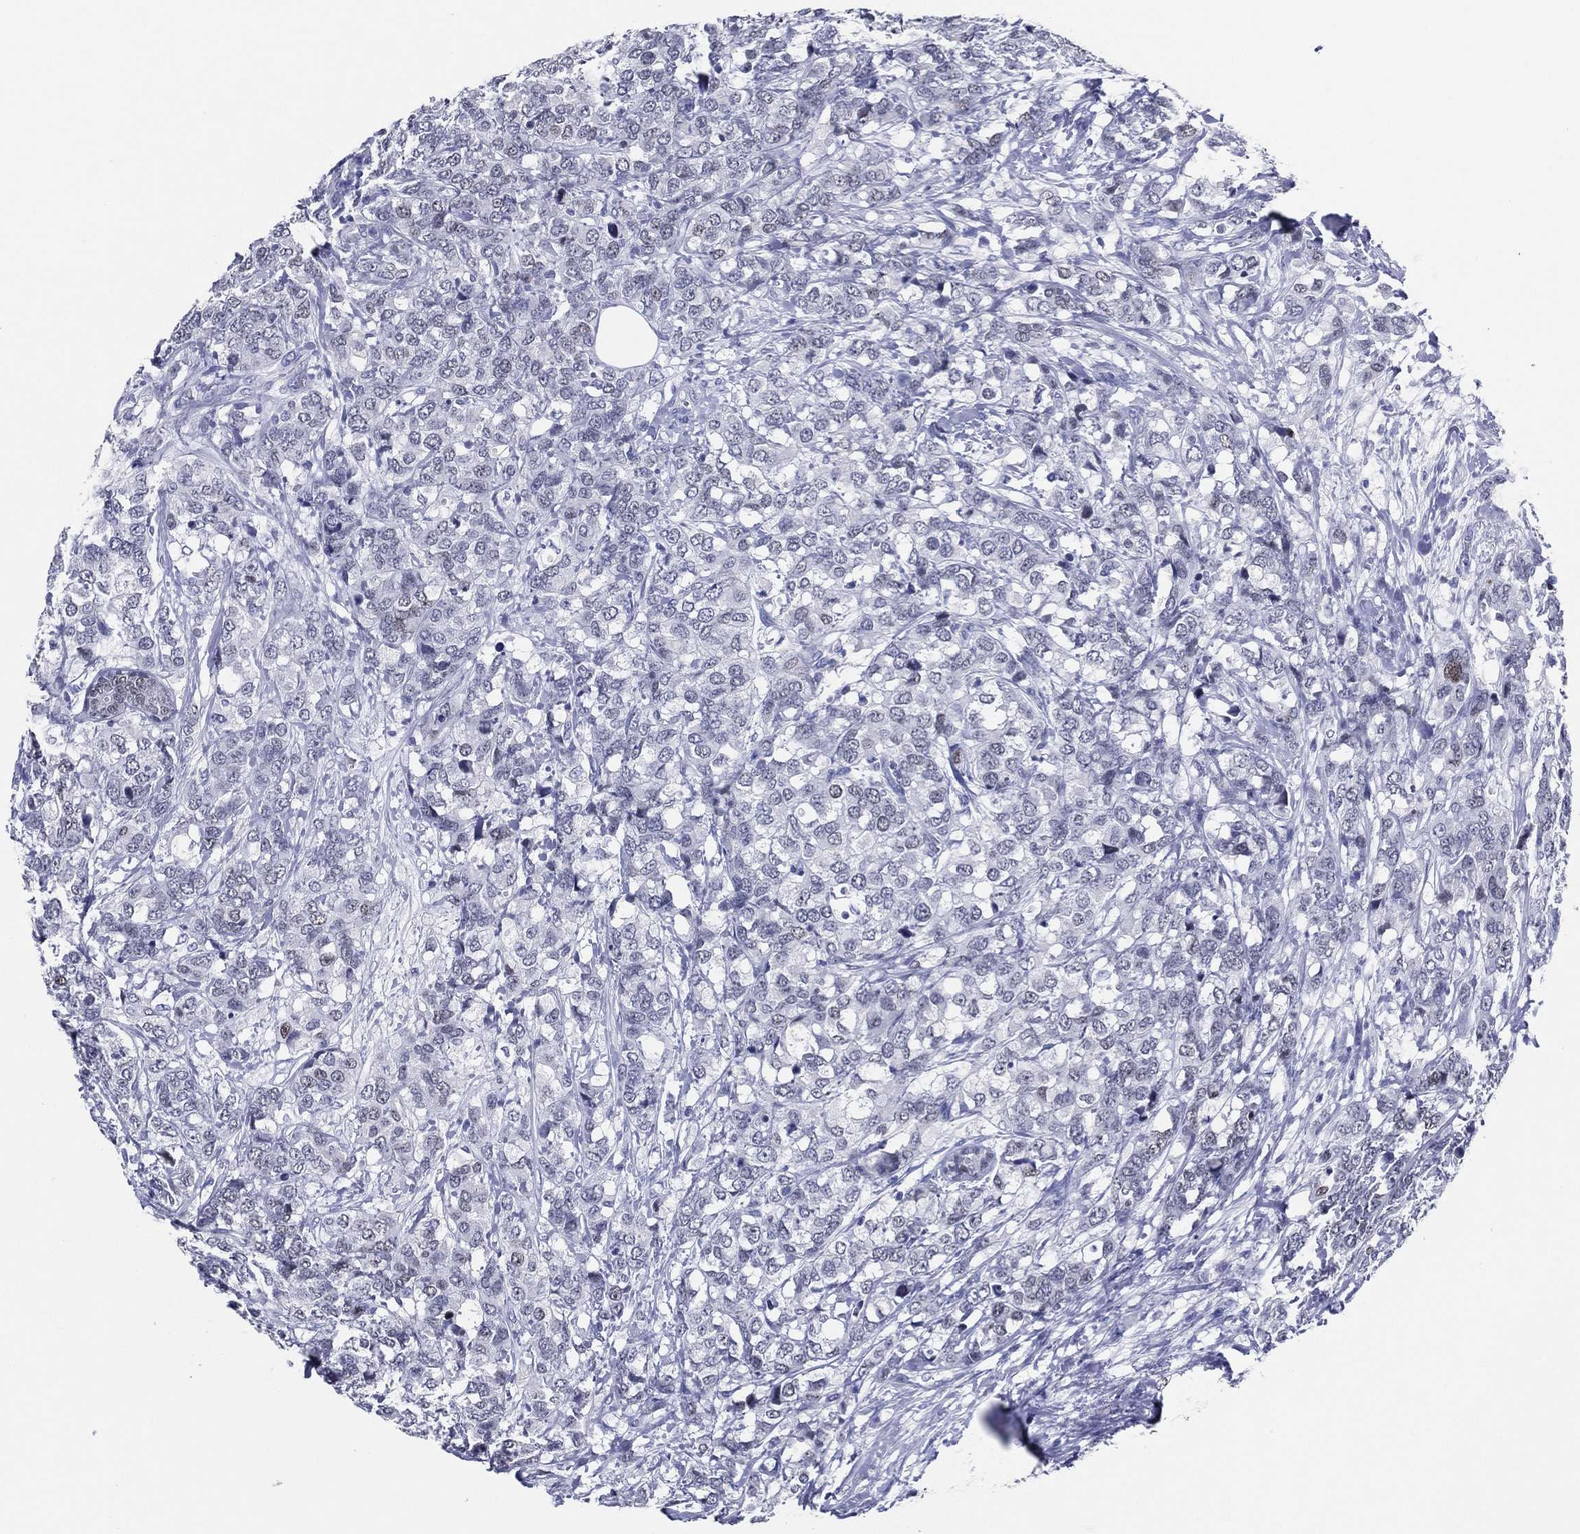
{"staining": {"intensity": "negative", "quantity": "none", "location": "none"}, "tissue": "breast cancer", "cell_type": "Tumor cells", "image_type": "cancer", "snomed": [{"axis": "morphology", "description": "Lobular carcinoma"}, {"axis": "topography", "description": "Breast"}], "caption": "Tumor cells are negative for protein expression in human breast cancer (lobular carcinoma).", "gene": "TFAP2A", "patient": {"sex": "female", "age": 59}}